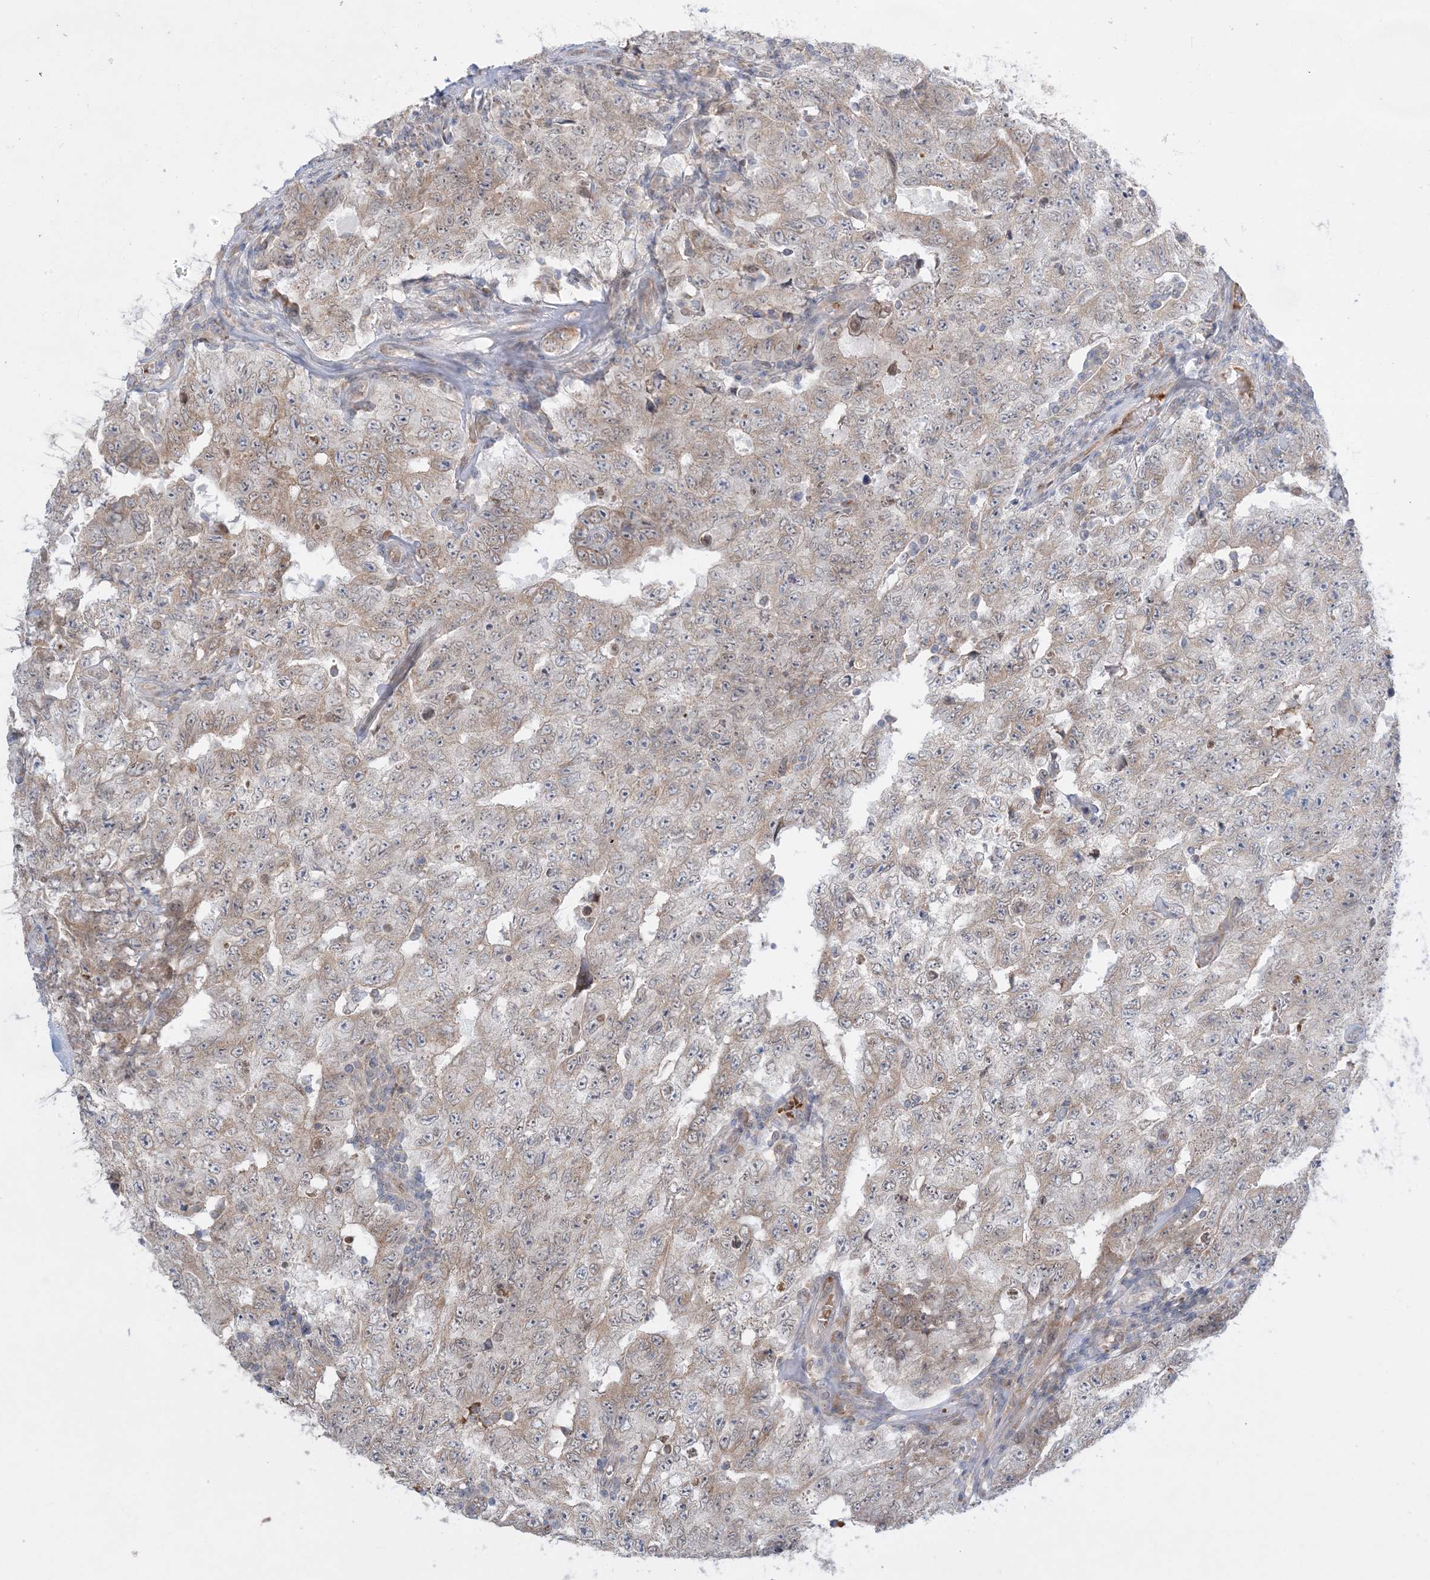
{"staining": {"intensity": "weak", "quantity": "25%-75%", "location": "cytoplasmic/membranous"}, "tissue": "testis cancer", "cell_type": "Tumor cells", "image_type": "cancer", "snomed": [{"axis": "morphology", "description": "Carcinoma, Embryonal, NOS"}, {"axis": "topography", "description": "Testis"}], "caption": "Protein positivity by immunohistochemistry shows weak cytoplasmic/membranous expression in about 25%-75% of tumor cells in testis cancer (embryonal carcinoma).", "gene": "MMGT1", "patient": {"sex": "male", "age": 26}}